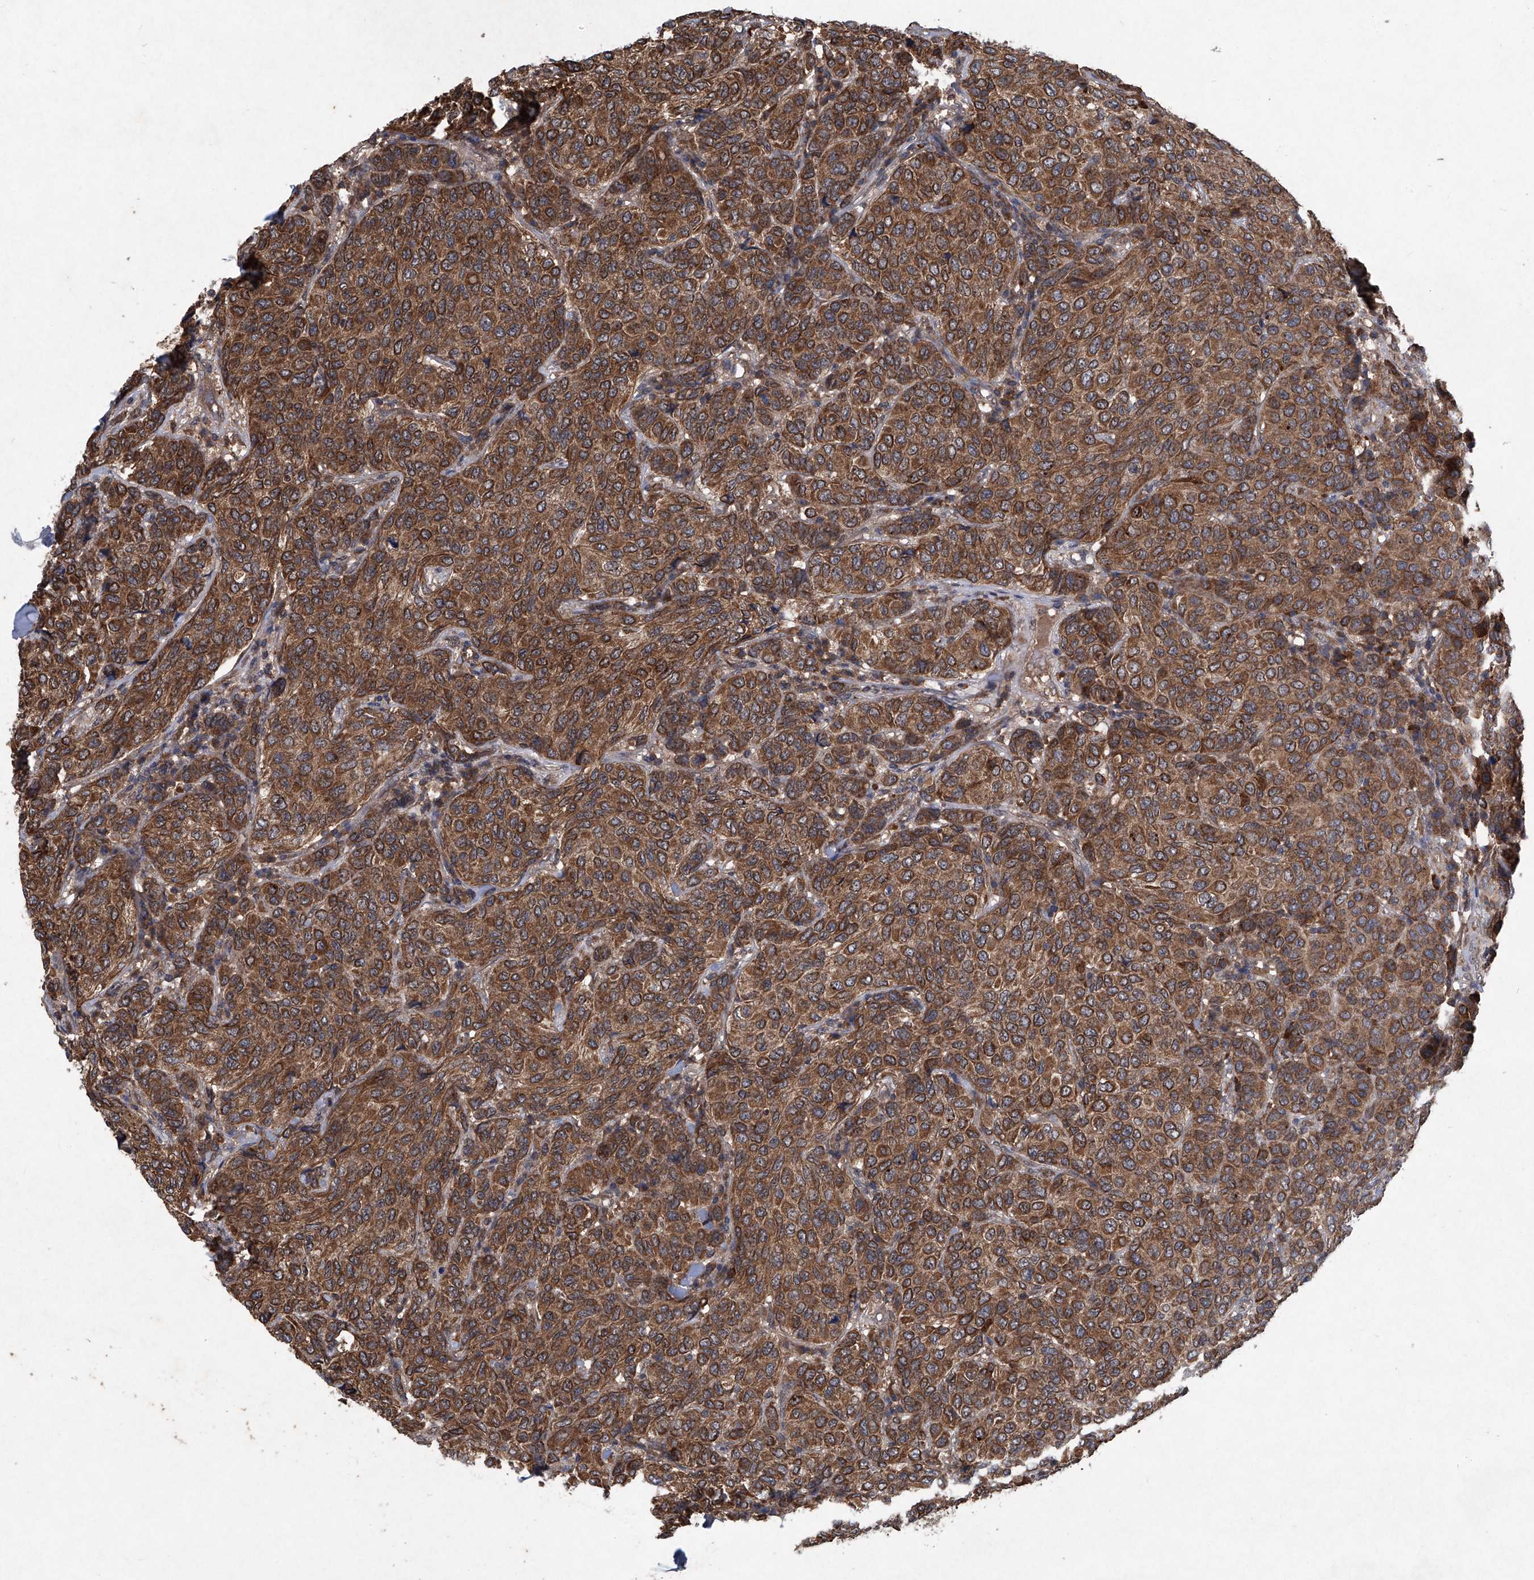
{"staining": {"intensity": "strong", "quantity": ">75%", "location": "cytoplasmic/membranous"}, "tissue": "breast cancer", "cell_type": "Tumor cells", "image_type": "cancer", "snomed": [{"axis": "morphology", "description": "Duct carcinoma"}, {"axis": "topography", "description": "Breast"}], "caption": "Immunohistochemical staining of human breast cancer (invasive ductal carcinoma) reveals high levels of strong cytoplasmic/membranous expression in approximately >75% of tumor cells. Nuclei are stained in blue.", "gene": "SUMF2", "patient": {"sex": "female", "age": 55}}